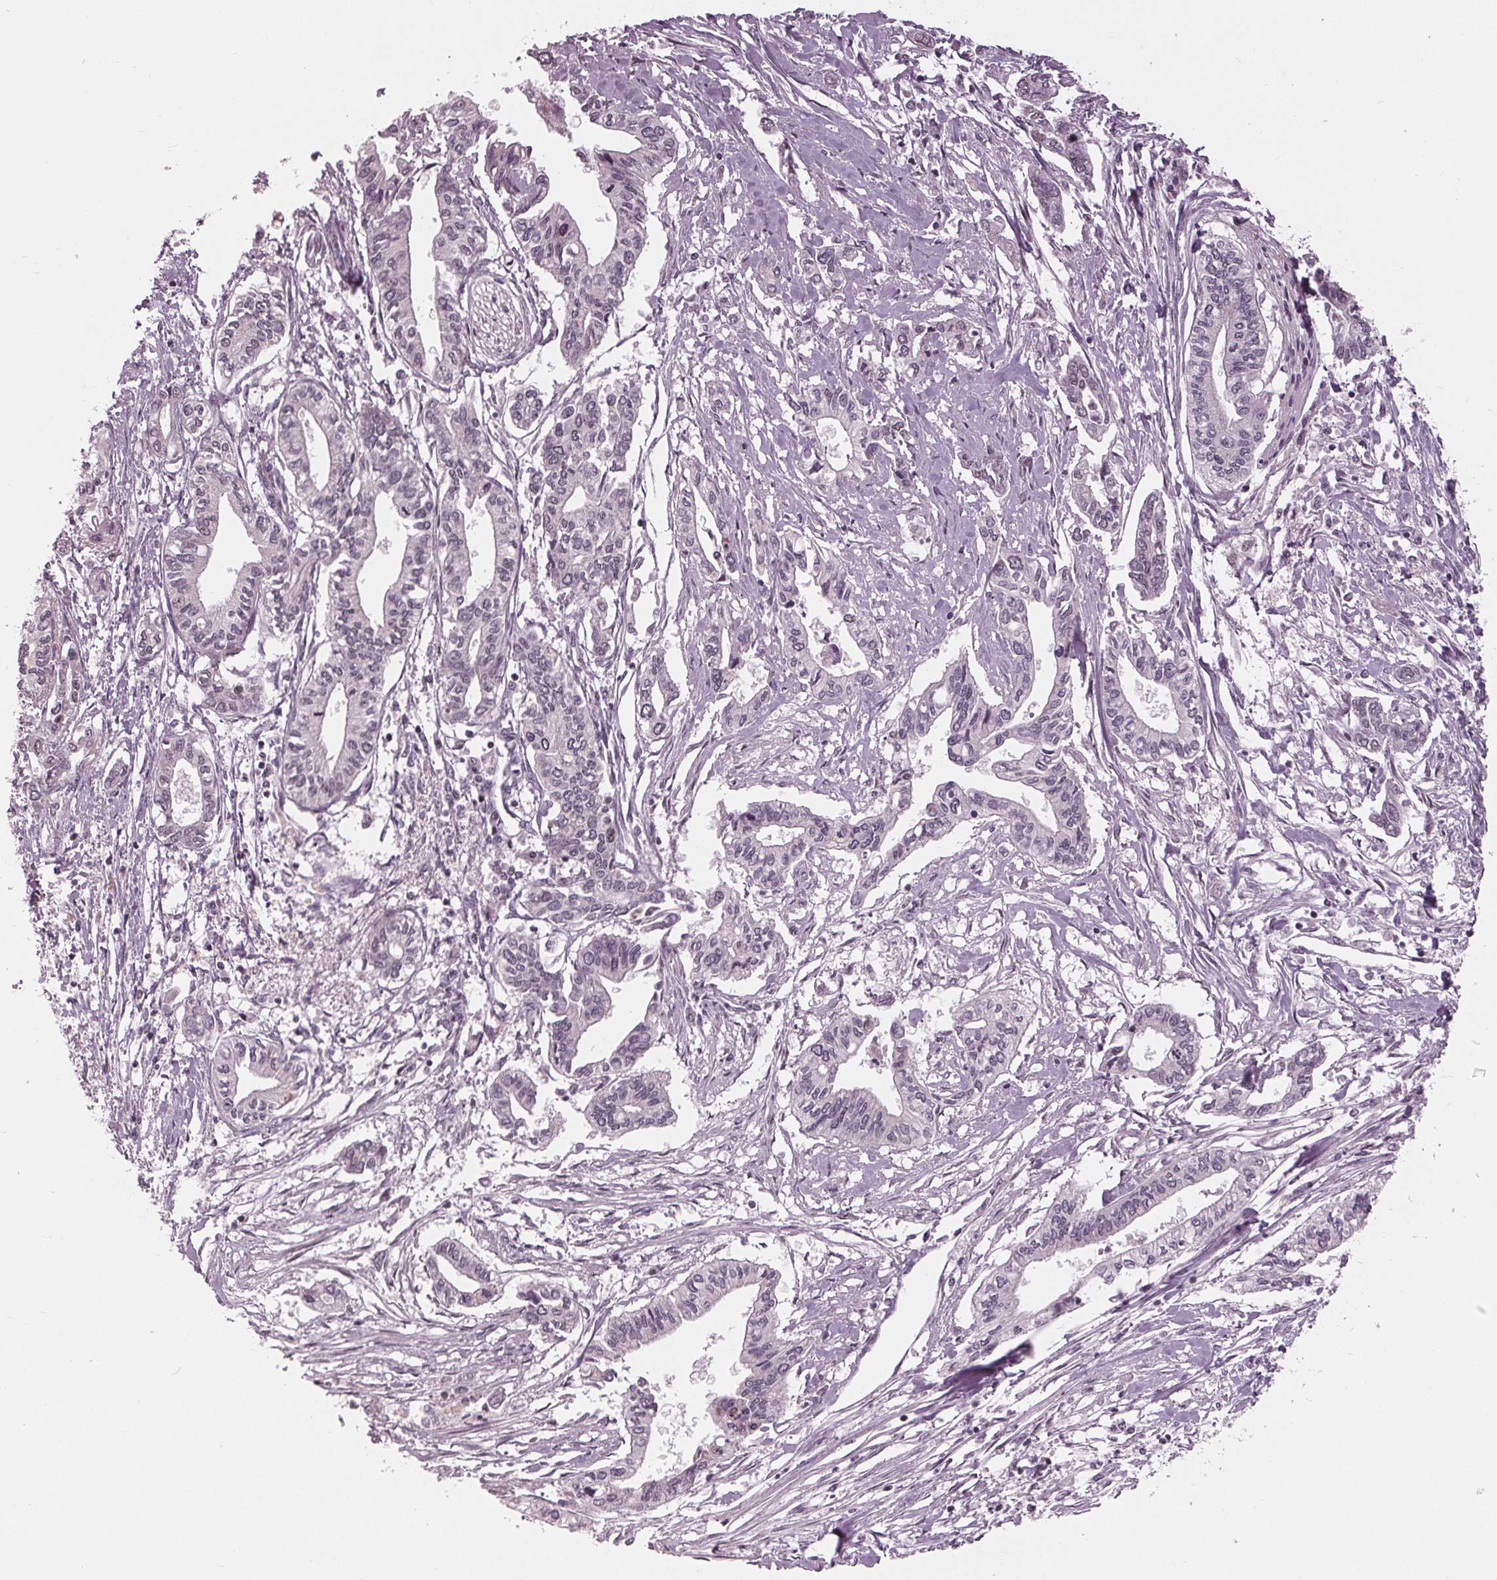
{"staining": {"intensity": "negative", "quantity": "none", "location": "none"}, "tissue": "pancreatic cancer", "cell_type": "Tumor cells", "image_type": "cancer", "snomed": [{"axis": "morphology", "description": "Adenocarcinoma, NOS"}, {"axis": "topography", "description": "Pancreas"}], "caption": "Immunohistochemical staining of pancreatic cancer demonstrates no significant staining in tumor cells. (DAB immunohistochemistry with hematoxylin counter stain).", "gene": "ADPRHL1", "patient": {"sex": "male", "age": 60}}